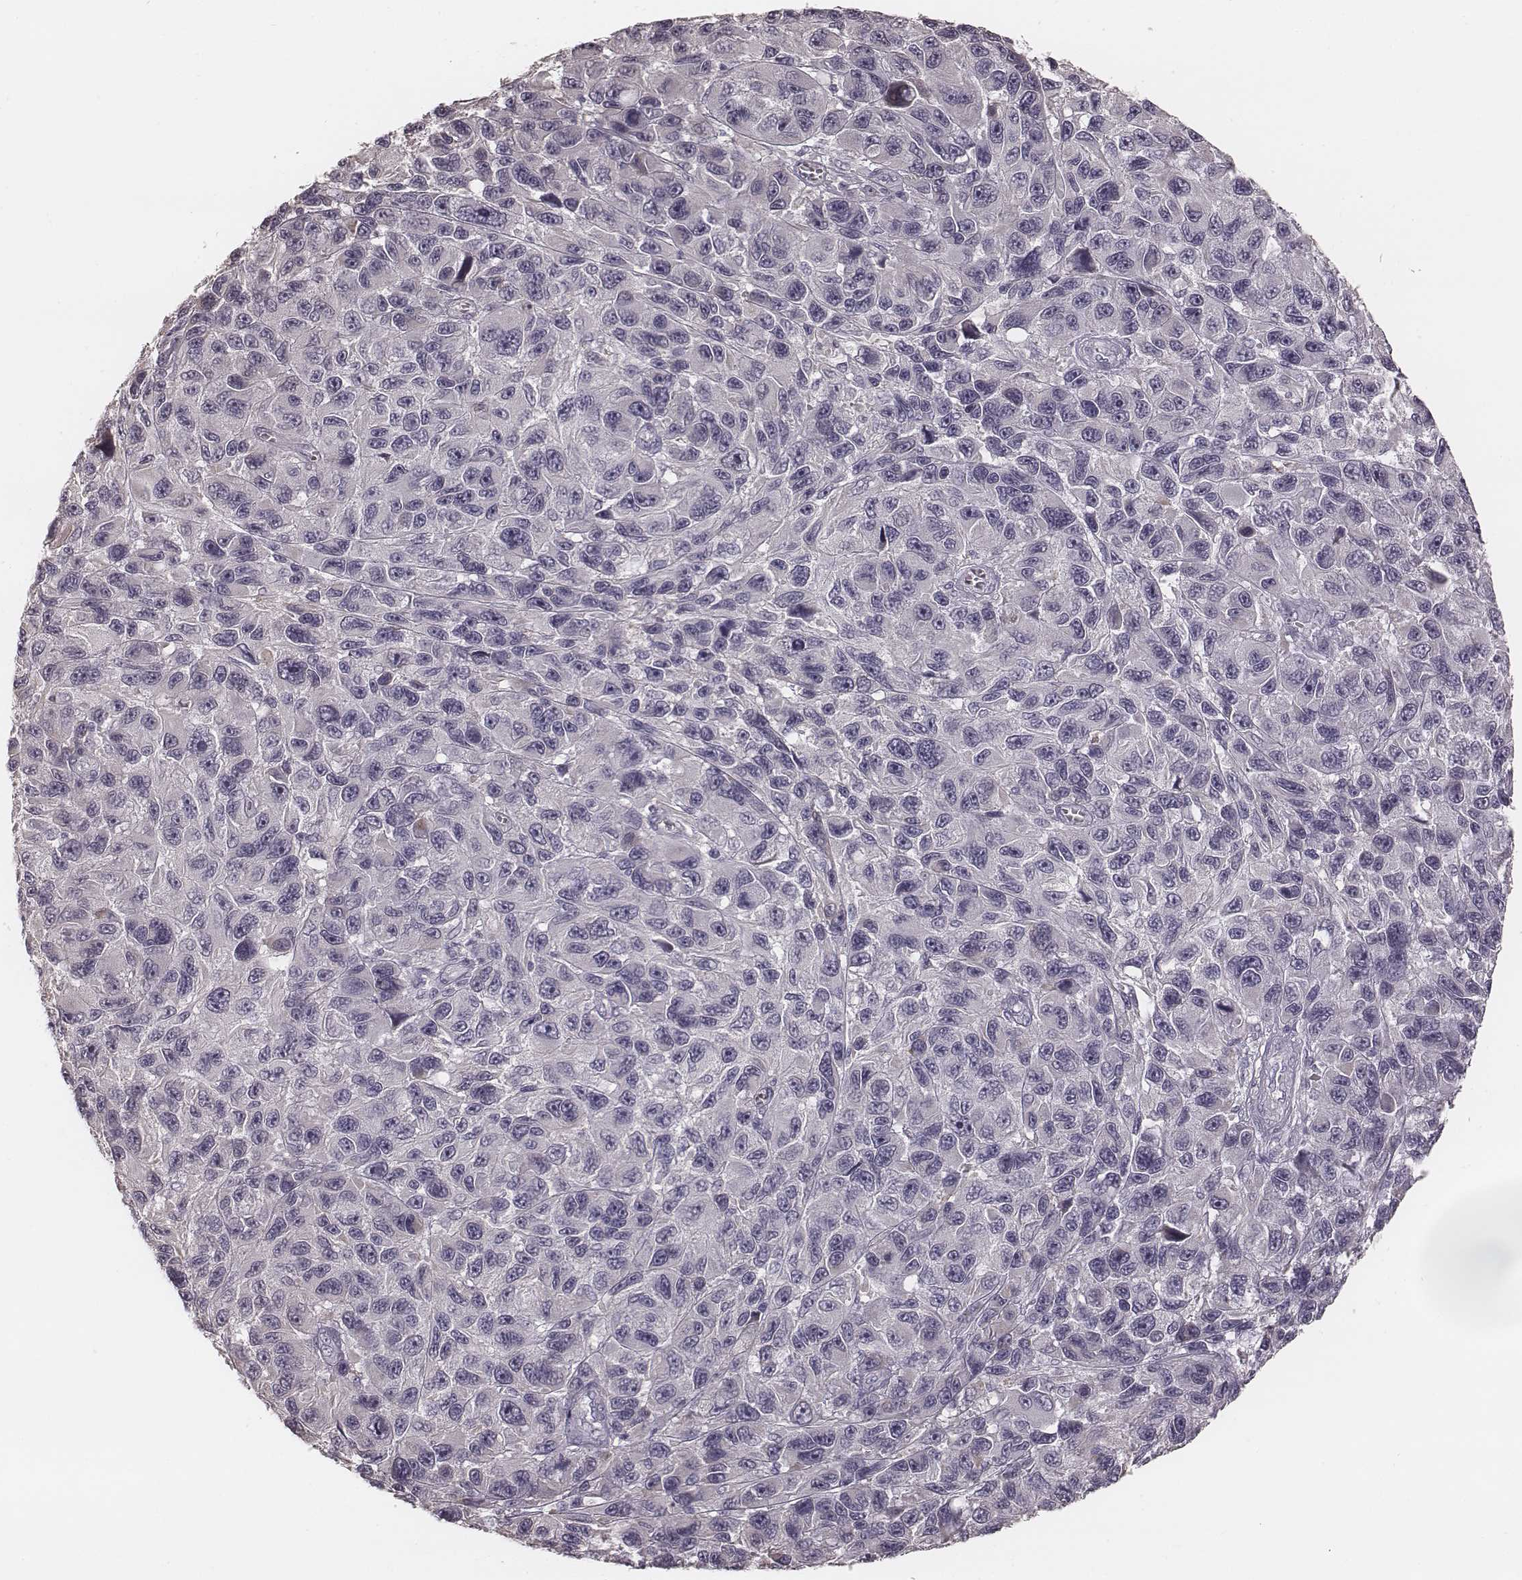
{"staining": {"intensity": "negative", "quantity": "none", "location": "none"}, "tissue": "melanoma", "cell_type": "Tumor cells", "image_type": "cancer", "snomed": [{"axis": "morphology", "description": "Malignant melanoma, NOS"}, {"axis": "topography", "description": "Skin"}], "caption": "This is an immunohistochemistry image of human melanoma. There is no positivity in tumor cells.", "gene": "SMIM24", "patient": {"sex": "male", "age": 53}}